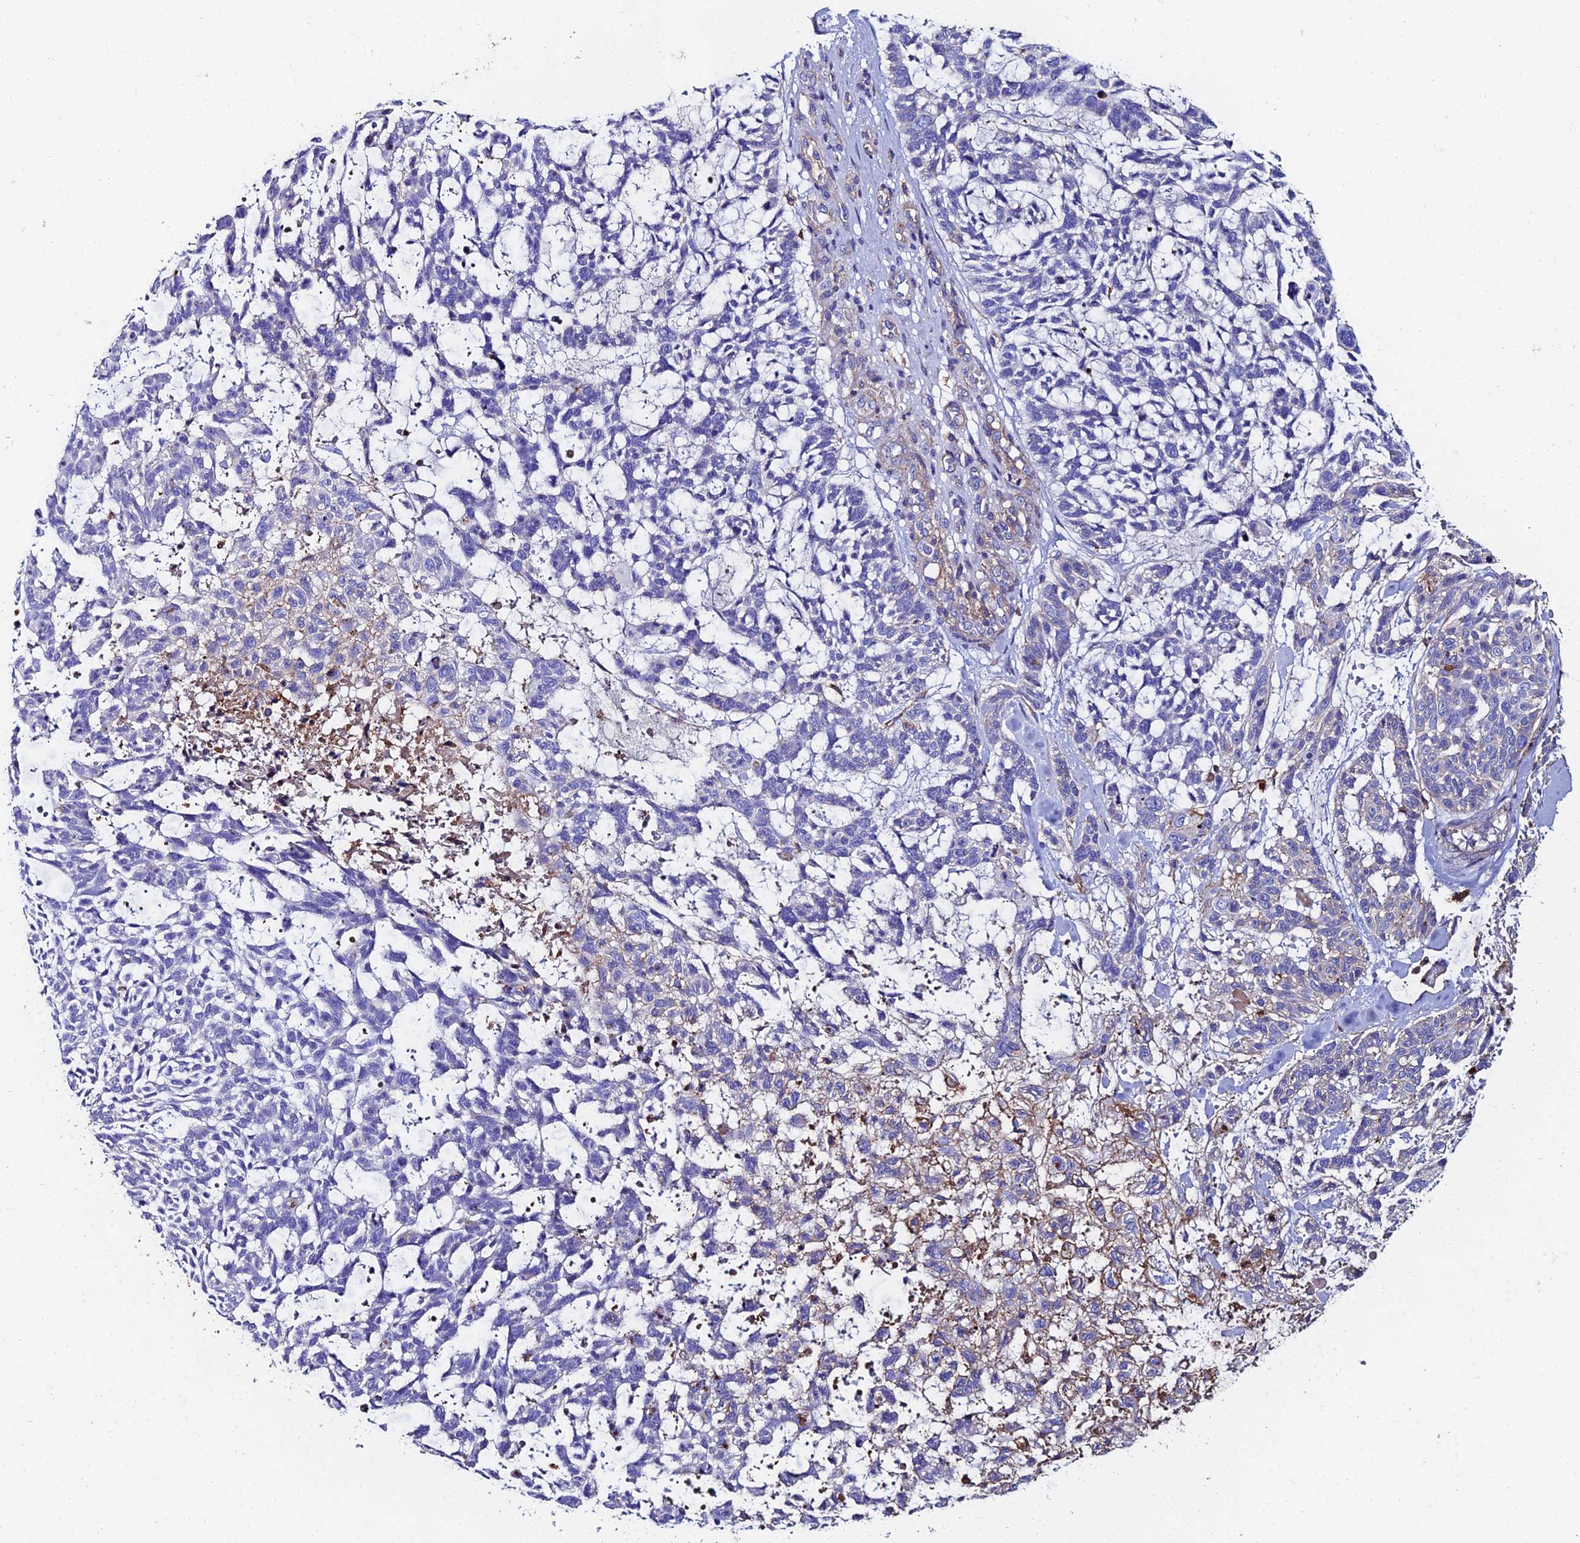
{"staining": {"intensity": "negative", "quantity": "none", "location": "none"}, "tissue": "skin cancer", "cell_type": "Tumor cells", "image_type": "cancer", "snomed": [{"axis": "morphology", "description": "Basal cell carcinoma"}, {"axis": "topography", "description": "Skin"}], "caption": "Immunohistochemistry (IHC) micrograph of neoplastic tissue: human skin cancer stained with DAB (3,3'-diaminobenzidine) shows no significant protein expression in tumor cells. (Brightfield microscopy of DAB immunohistochemistry at high magnification).", "gene": "C6", "patient": {"sex": "male", "age": 88}}